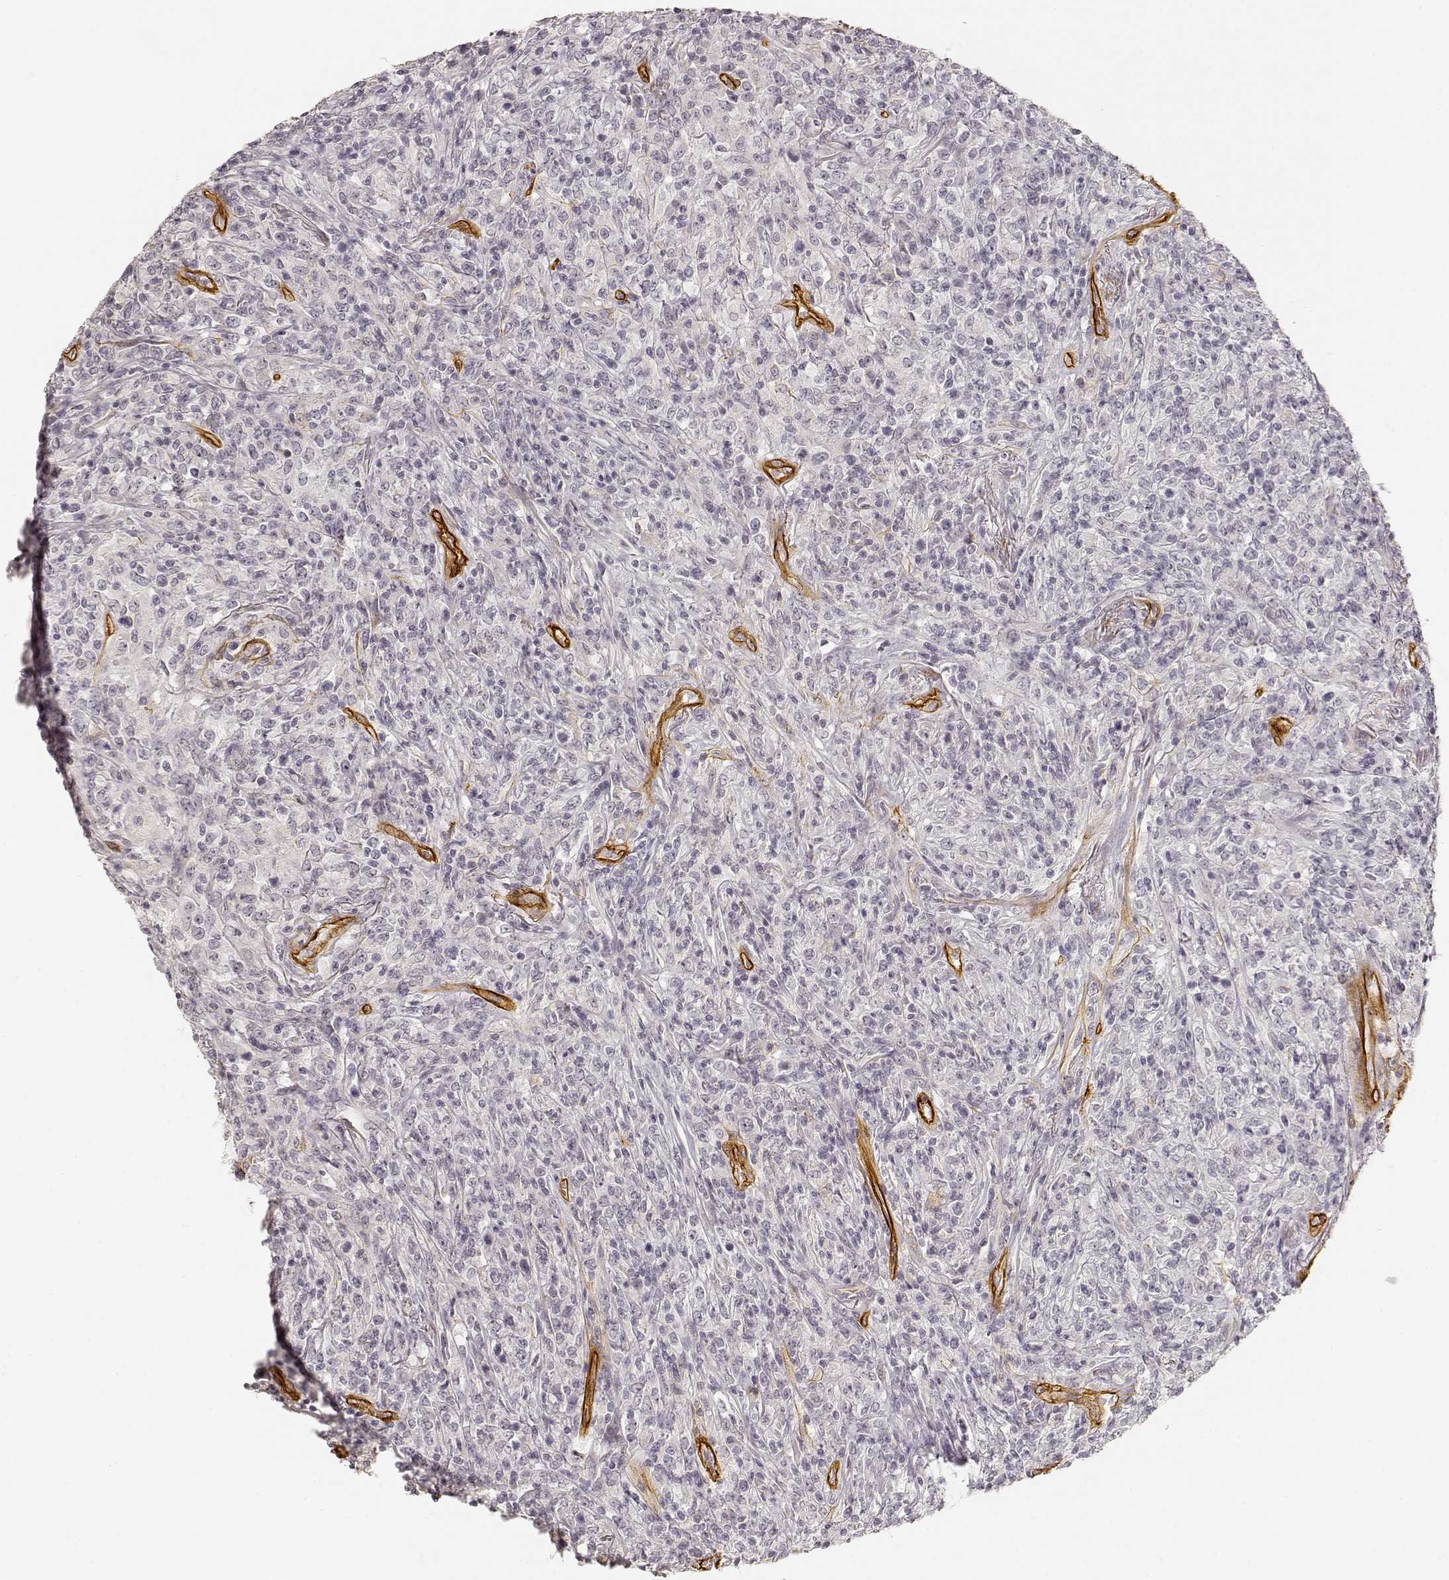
{"staining": {"intensity": "negative", "quantity": "none", "location": "none"}, "tissue": "lymphoma", "cell_type": "Tumor cells", "image_type": "cancer", "snomed": [{"axis": "morphology", "description": "Malignant lymphoma, non-Hodgkin's type, High grade"}, {"axis": "topography", "description": "Lung"}], "caption": "Lymphoma was stained to show a protein in brown. There is no significant positivity in tumor cells.", "gene": "LAMA4", "patient": {"sex": "male", "age": 79}}